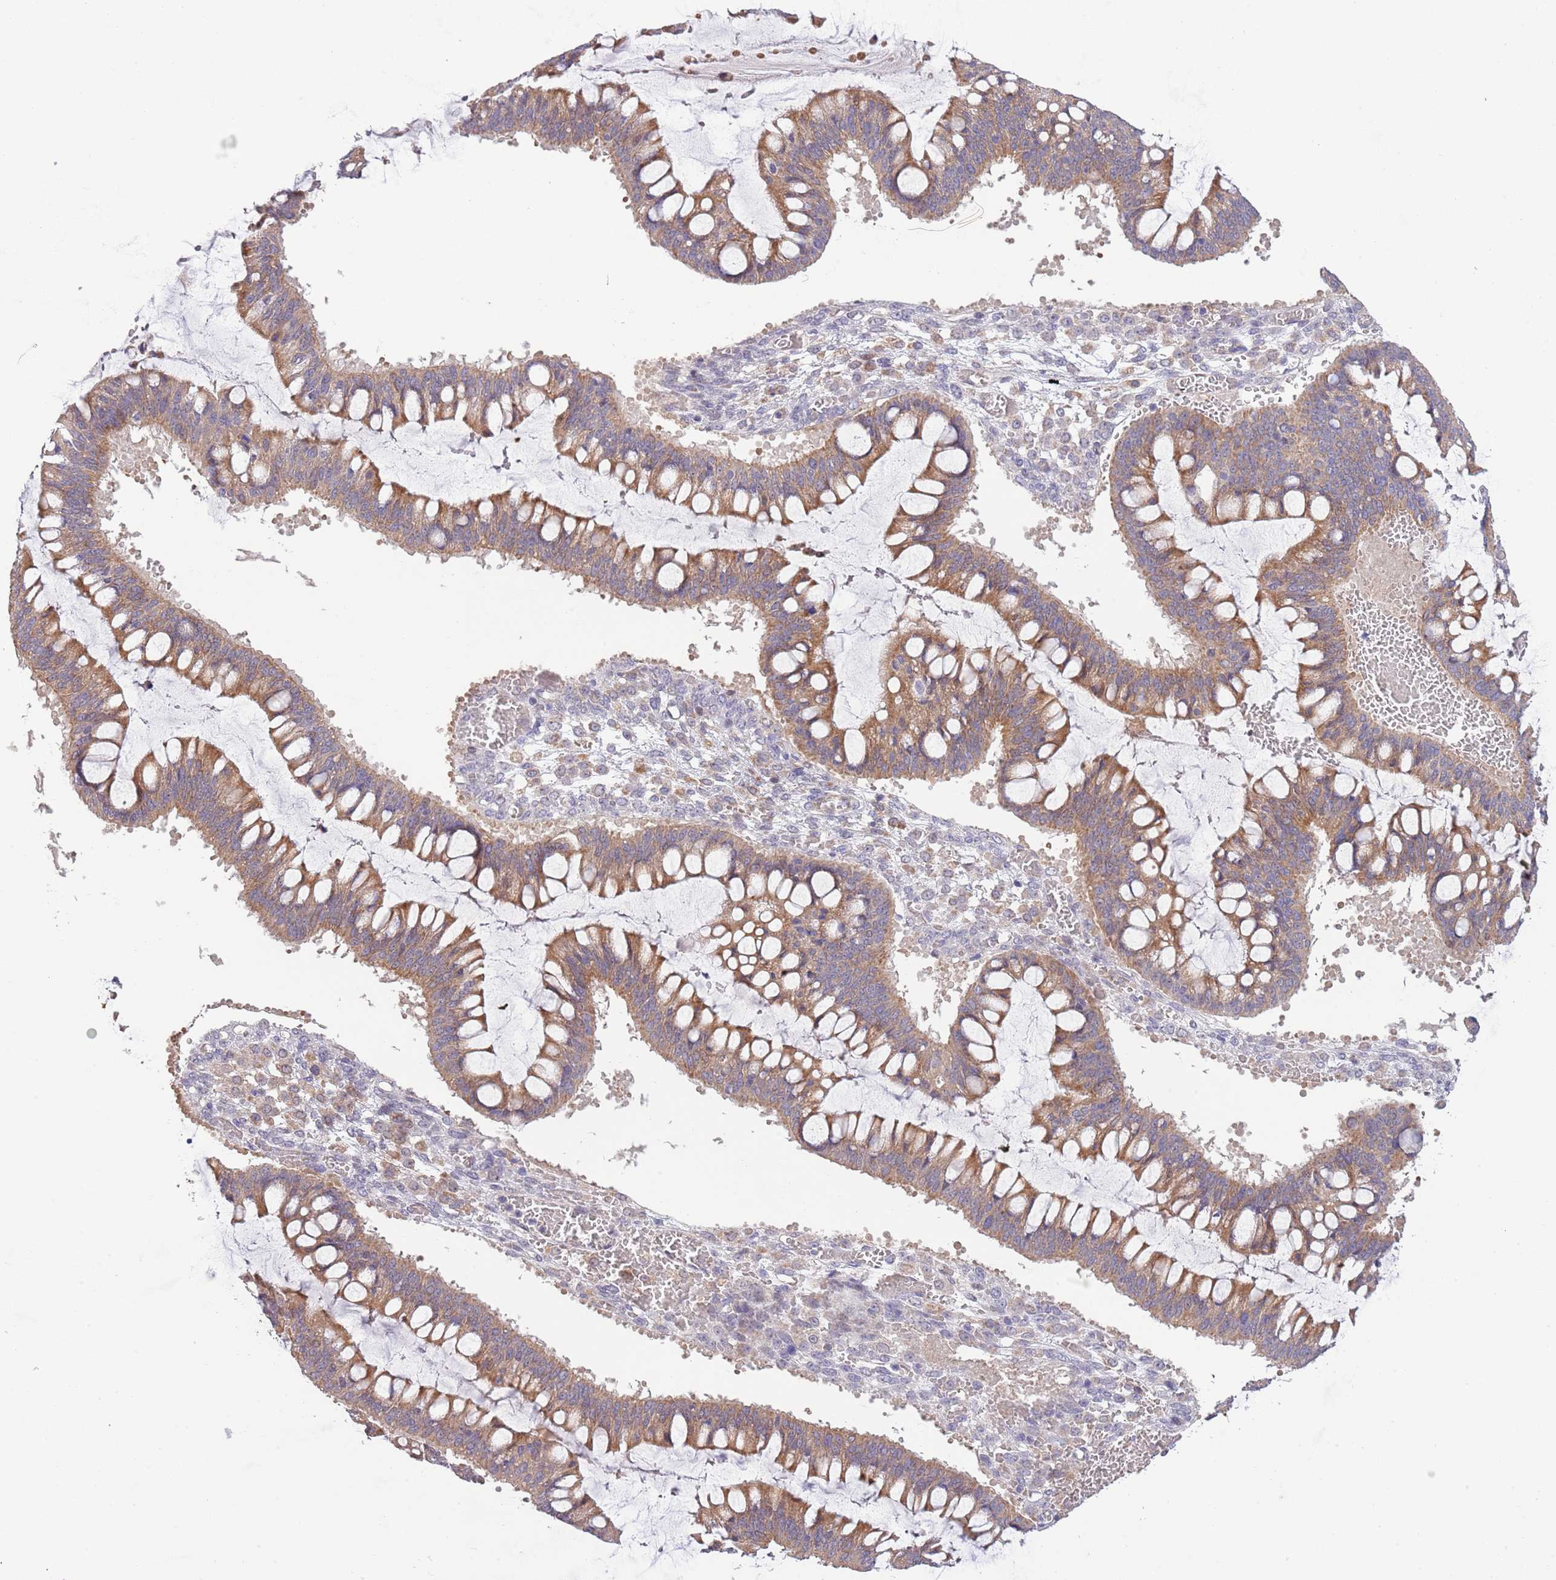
{"staining": {"intensity": "moderate", "quantity": ">75%", "location": "cytoplasmic/membranous"}, "tissue": "ovarian cancer", "cell_type": "Tumor cells", "image_type": "cancer", "snomed": [{"axis": "morphology", "description": "Cystadenocarcinoma, mucinous, NOS"}, {"axis": "topography", "description": "Ovary"}], "caption": "Moderate cytoplasmic/membranous protein positivity is present in approximately >75% of tumor cells in ovarian cancer.", "gene": "LIPJ", "patient": {"sex": "female", "age": 73}}